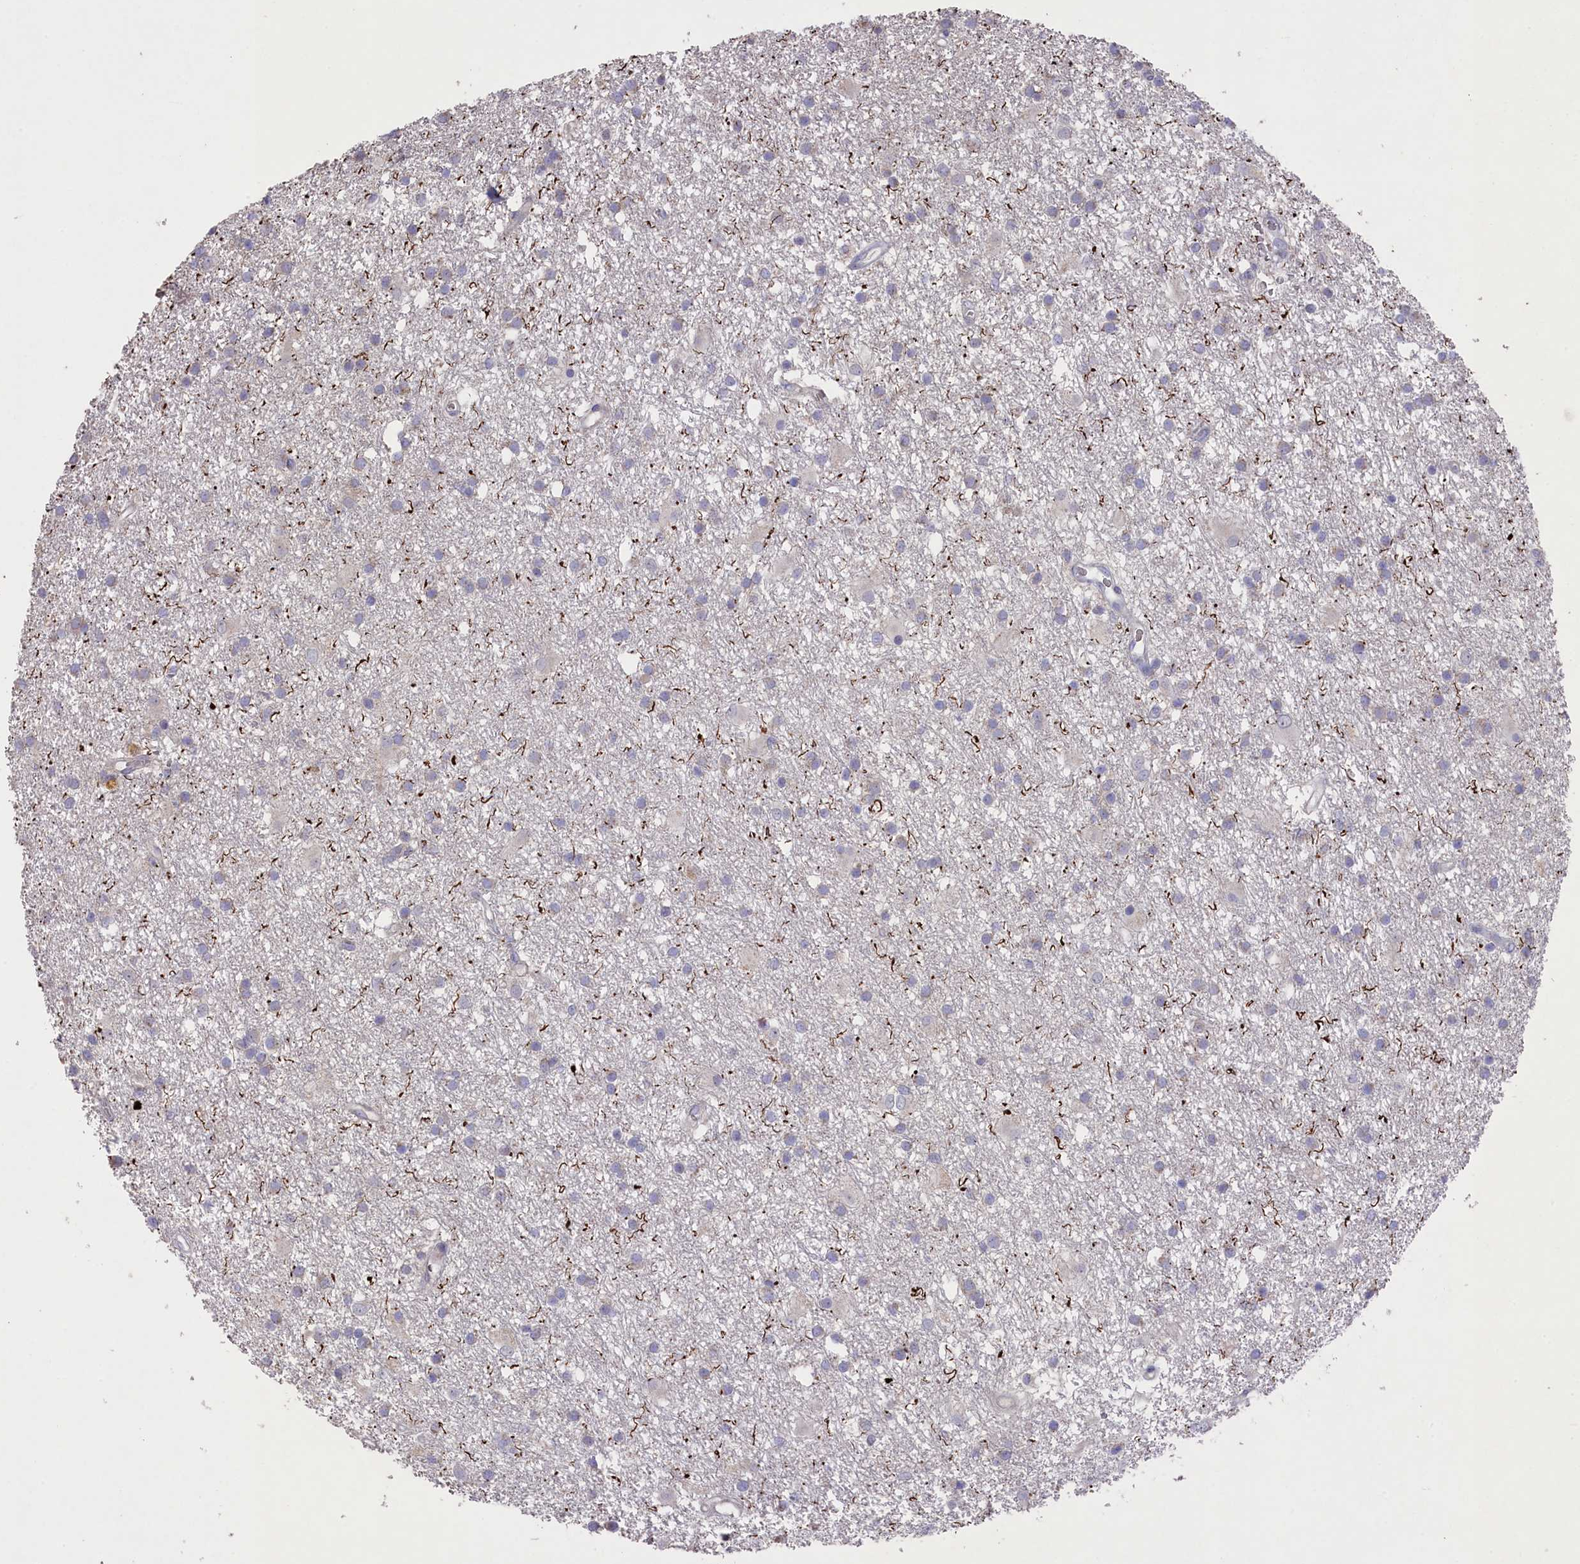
{"staining": {"intensity": "negative", "quantity": "none", "location": "none"}, "tissue": "glioma", "cell_type": "Tumor cells", "image_type": "cancer", "snomed": [{"axis": "morphology", "description": "Glioma, malignant, High grade"}, {"axis": "topography", "description": "Brain"}], "caption": "This is an immunohistochemistry image of glioma. There is no expression in tumor cells.", "gene": "RAPSN", "patient": {"sex": "male", "age": 77}}